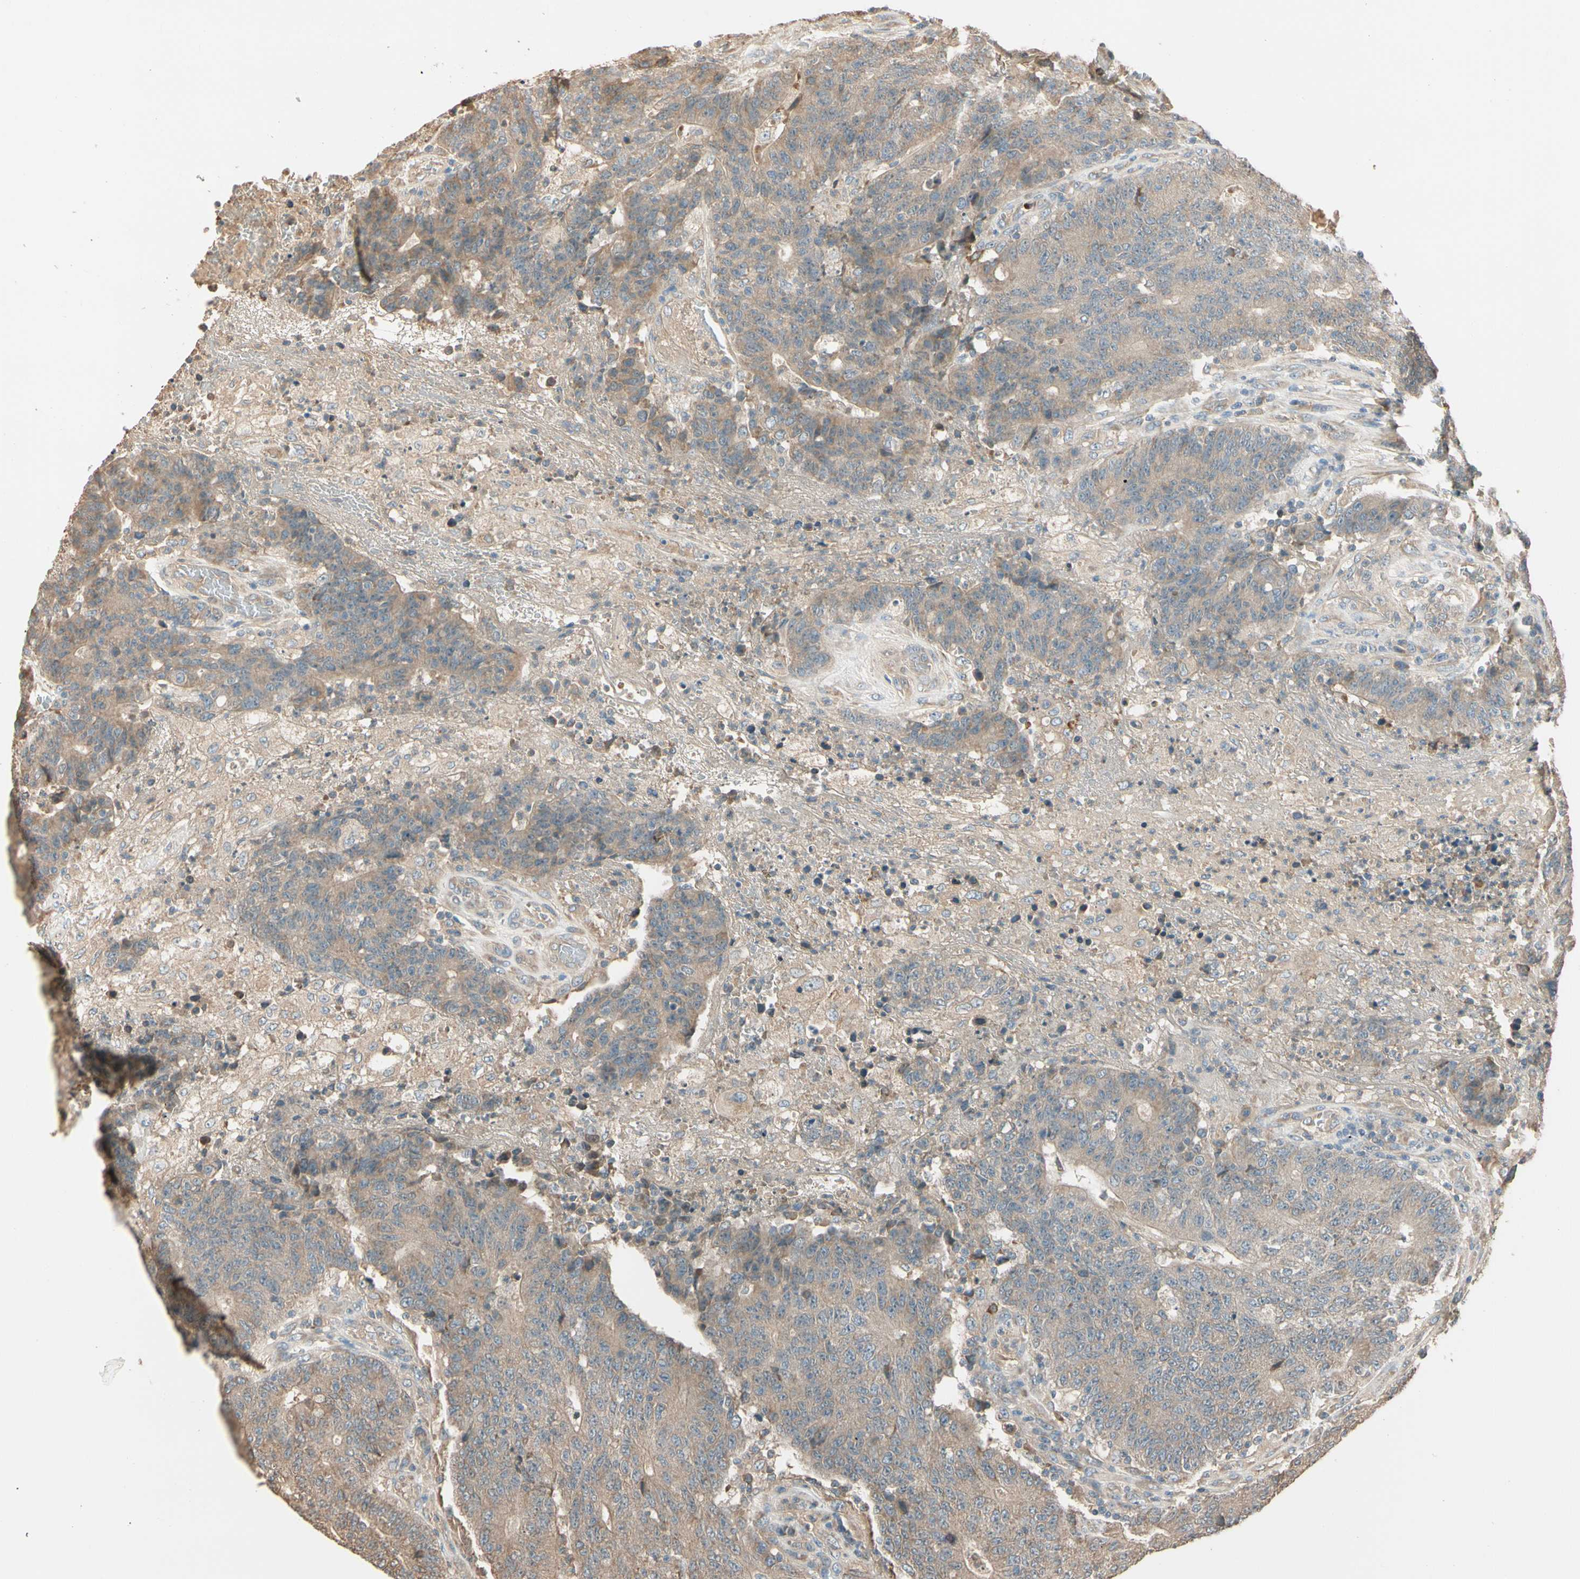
{"staining": {"intensity": "weak", "quantity": ">75%", "location": "cytoplasmic/membranous"}, "tissue": "colorectal cancer", "cell_type": "Tumor cells", "image_type": "cancer", "snomed": [{"axis": "morphology", "description": "Normal tissue, NOS"}, {"axis": "morphology", "description": "Adenocarcinoma, NOS"}, {"axis": "topography", "description": "Colon"}], "caption": "A micrograph of human colorectal adenocarcinoma stained for a protein shows weak cytoplasmic/membranous brown staining in tumor cells.", "gene": "TNFRSF21", "patient": {"sex": "female", "age": 75}}